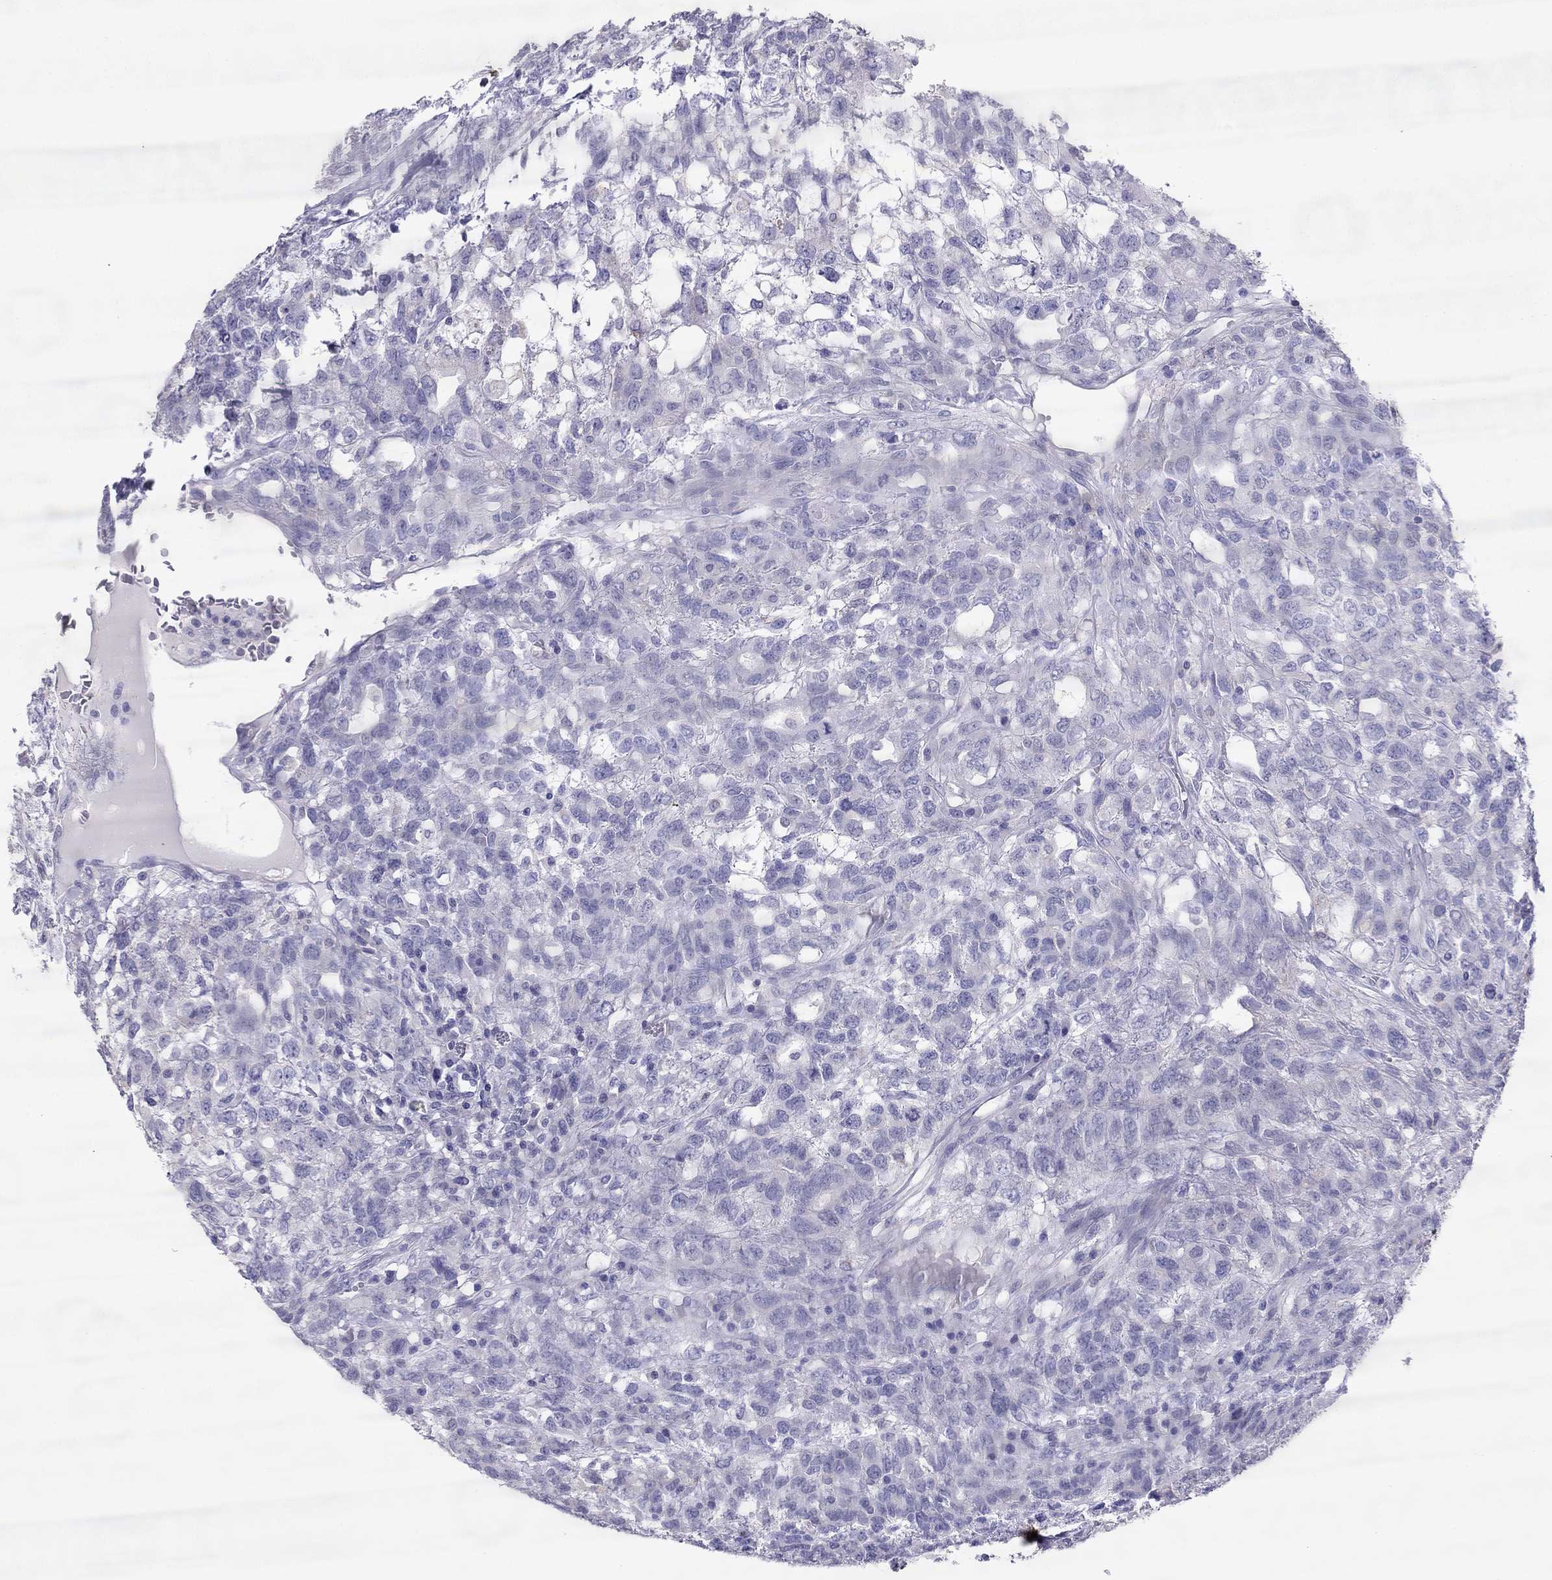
{"staining": {"intensity": "negative", "quantity": "none", "location": "none"}, "tissue": "testis cancer", "cell_type": "Tumor cells", "image_type": "cancer", "snomed": [{"axis": "morphology", "description": "Seminoma, NOS"}, {"axis": "topography", "description": "Testis"}], "caption": "Human testis seminoma stained for a protein using IHC shows no positivity in tumor cells.", "gene": "MAEL", "patient": {"sex": "male", "age": 52}}